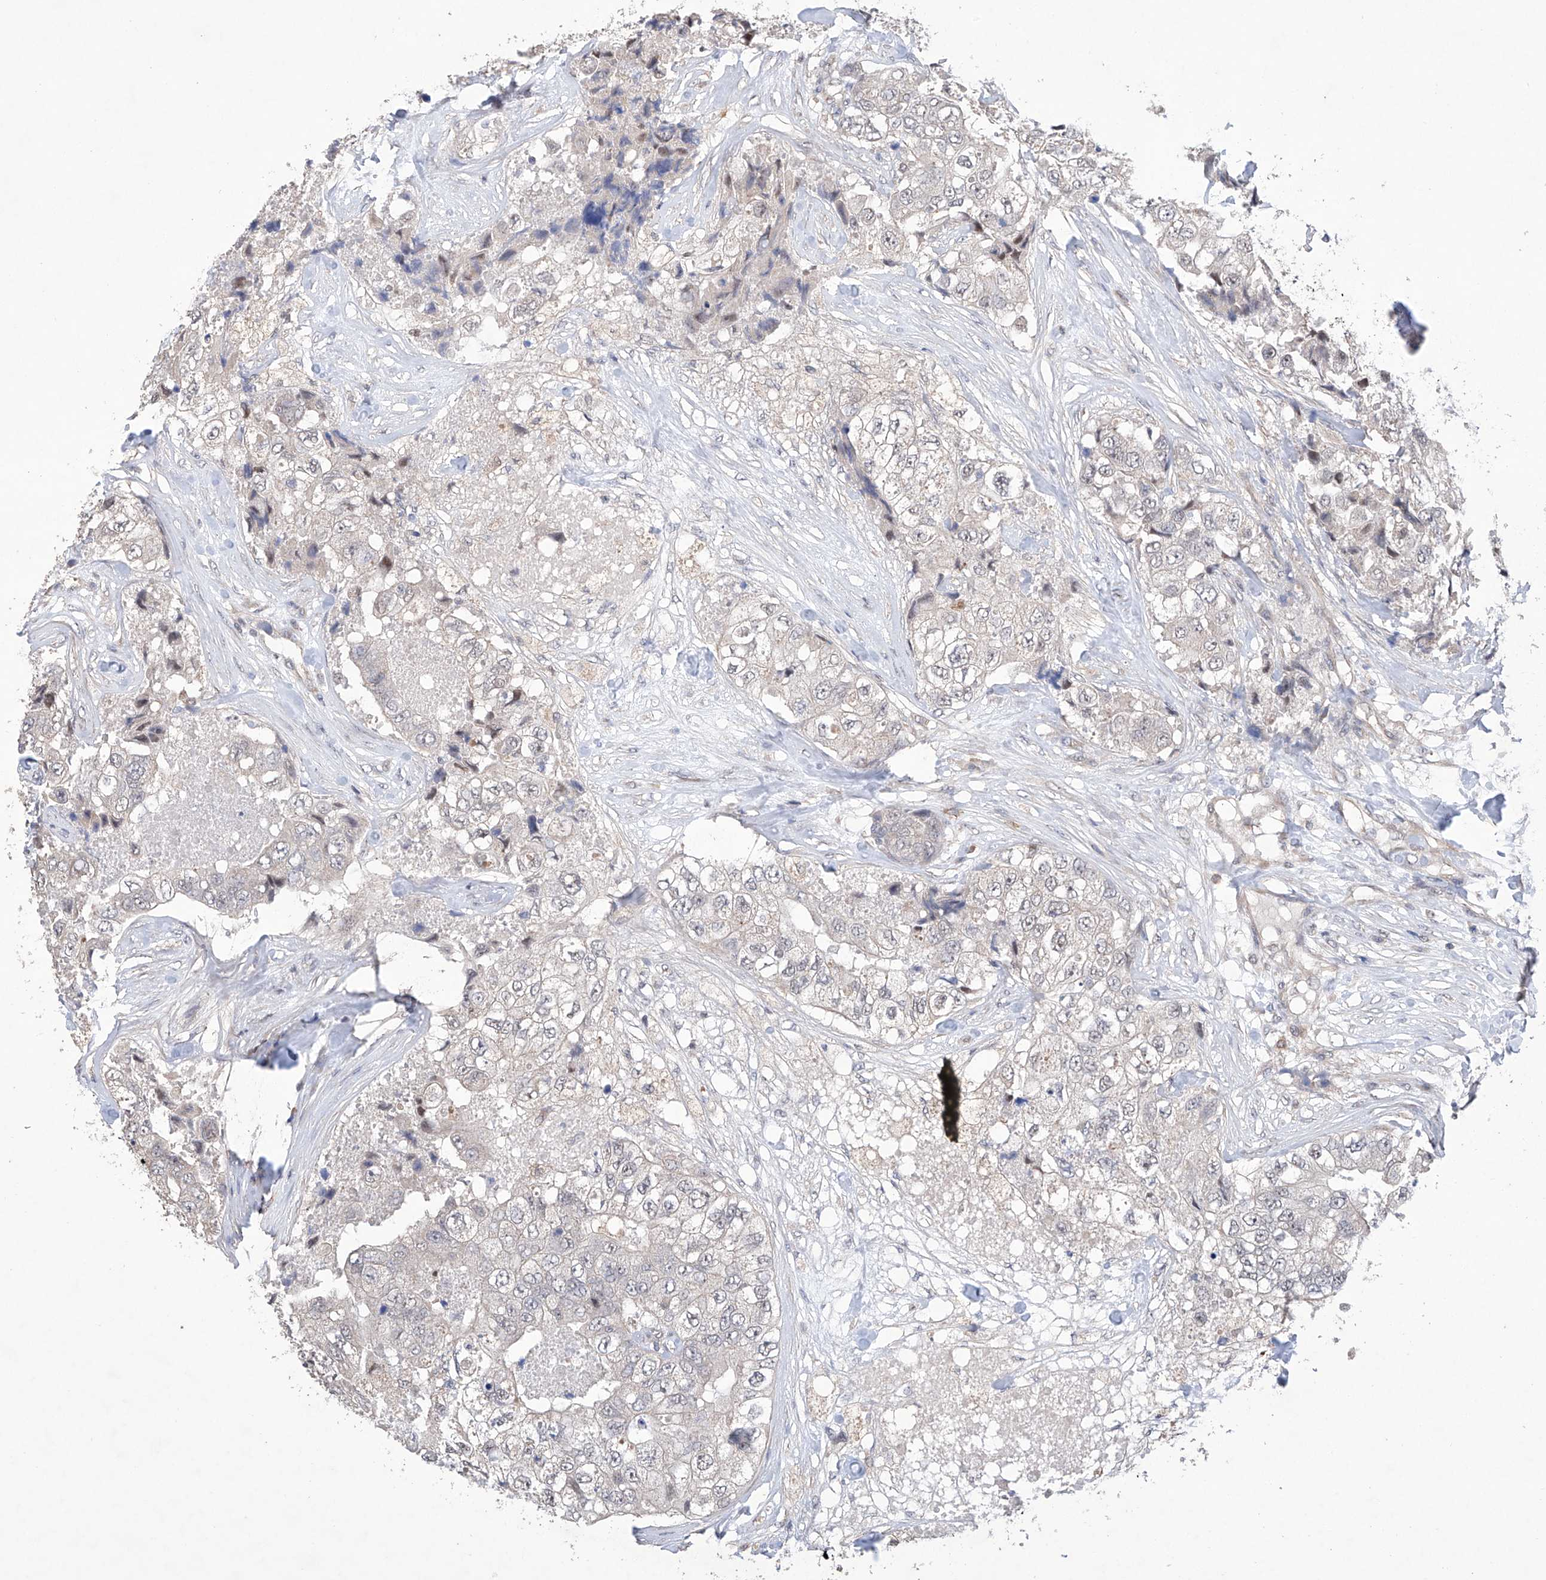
{"staining": {"intensity": "negative", "quantity": "none", "location": "none"}, "tissue": "breast cancer", "cell_type": "Tumor cells", "image_type": "cancer", "snomed": [{"axis": "morphology", "description": "Duct carcinoma"}, {"axis": "topography", "description": "Breast"}], "caption": "Immunohistochemical staining of breast cancer (infiltrating ductal carcinoma) exhibits no significant expression in tumor cells.", "gene": "AFG1L", "patient": {"sex": "female", "age": 62}}